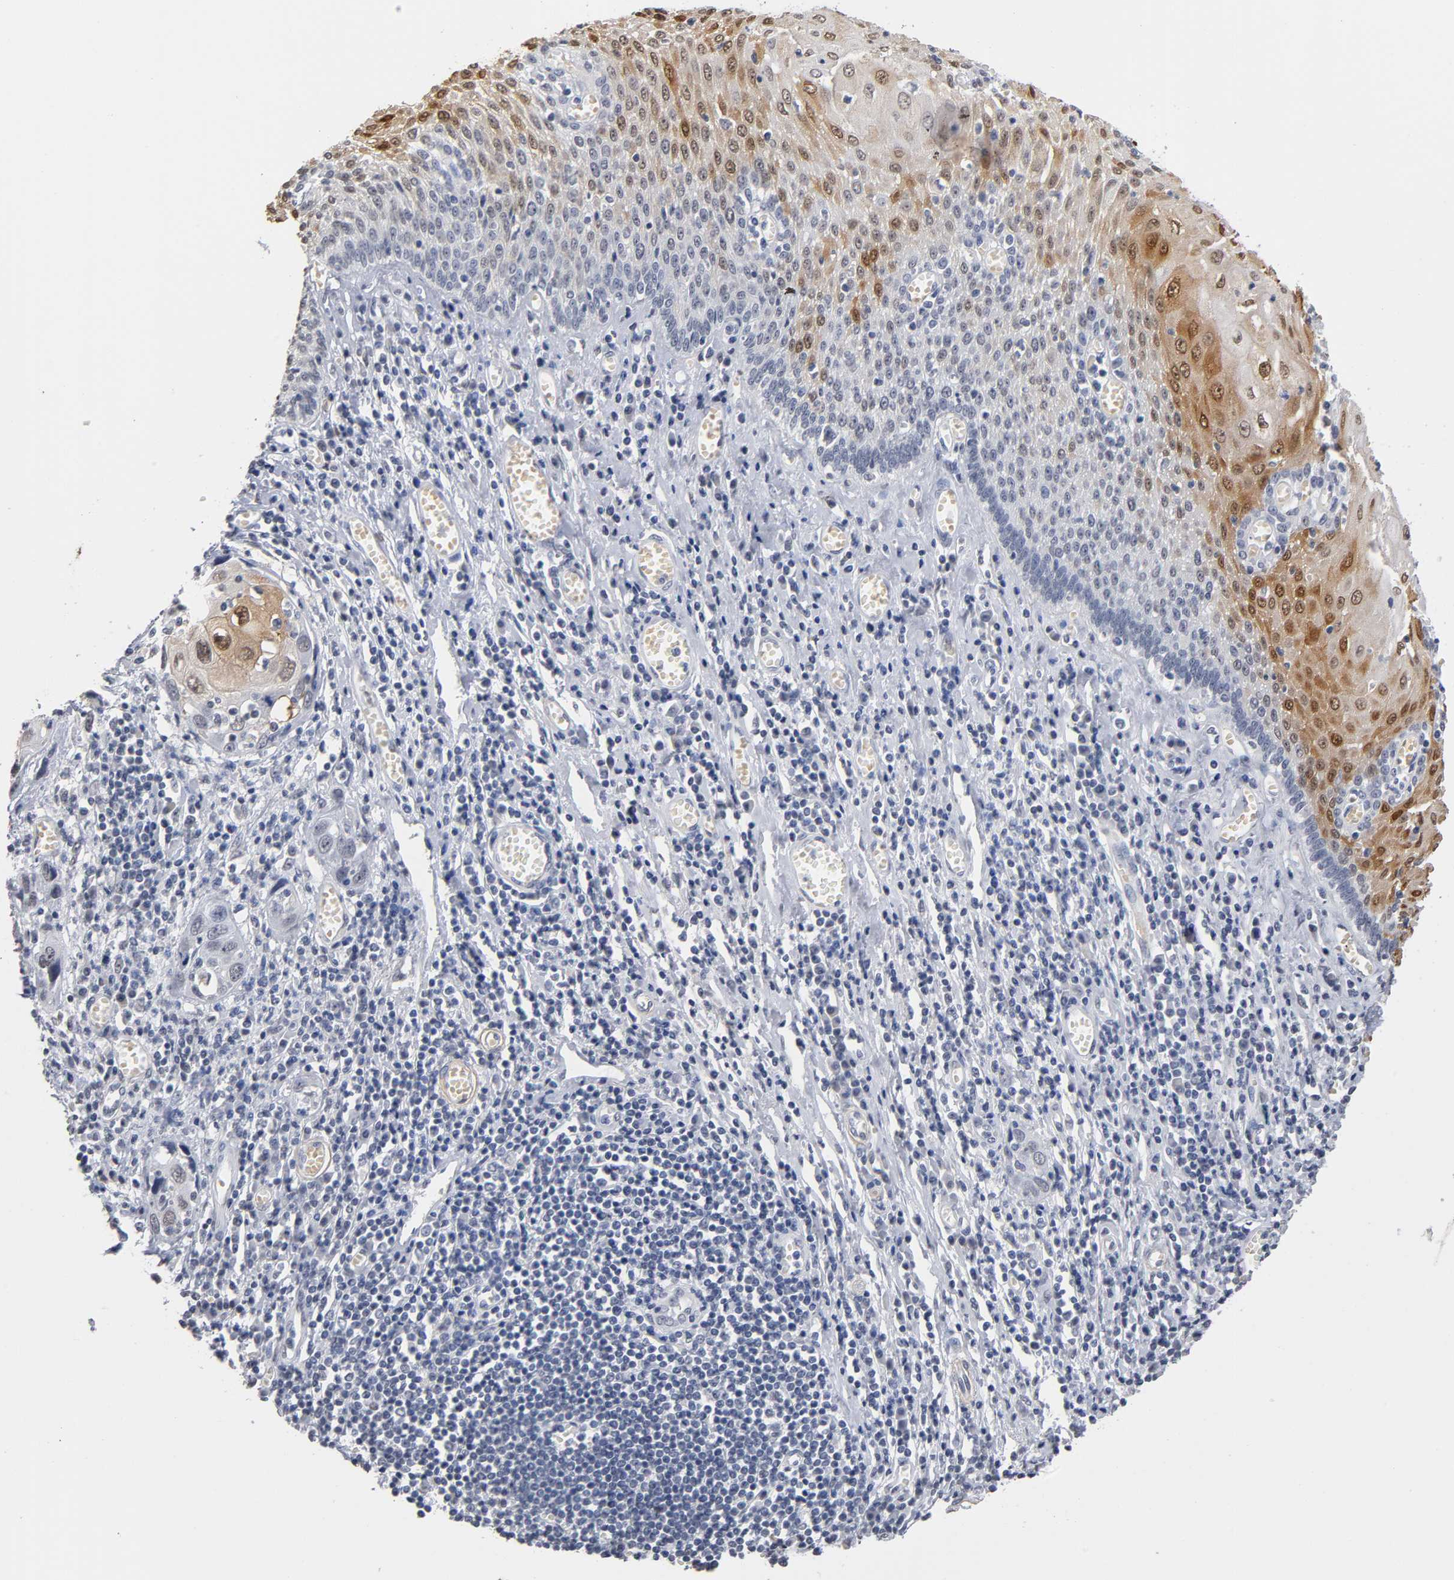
{"staining": {"intensity": "strong", "quantity": ">75%", "location": "cytoplasmic/membranous,nuclear"}, "tissue": "esophagus", "cell_type": "Squamous epithelial cells", "image_type": "normal", "snomed": [{"axis": "morphology", "description": "Normal tissue, NOS"}, {"axis": "morphology", "description": "Squamous cell carcinoma, NOS"}, {"axis": "topography", "description": "Esophagus"}], "caption": "Immunohistochemical staining of normal human esophagus demonstrates high levels of strong cytoplasmic/membranous,nuclear positivity in approximately >75% of squamous epithelial cells.", "gene": "CRABP2", "patient": {"sex": "male", "age": 65}}